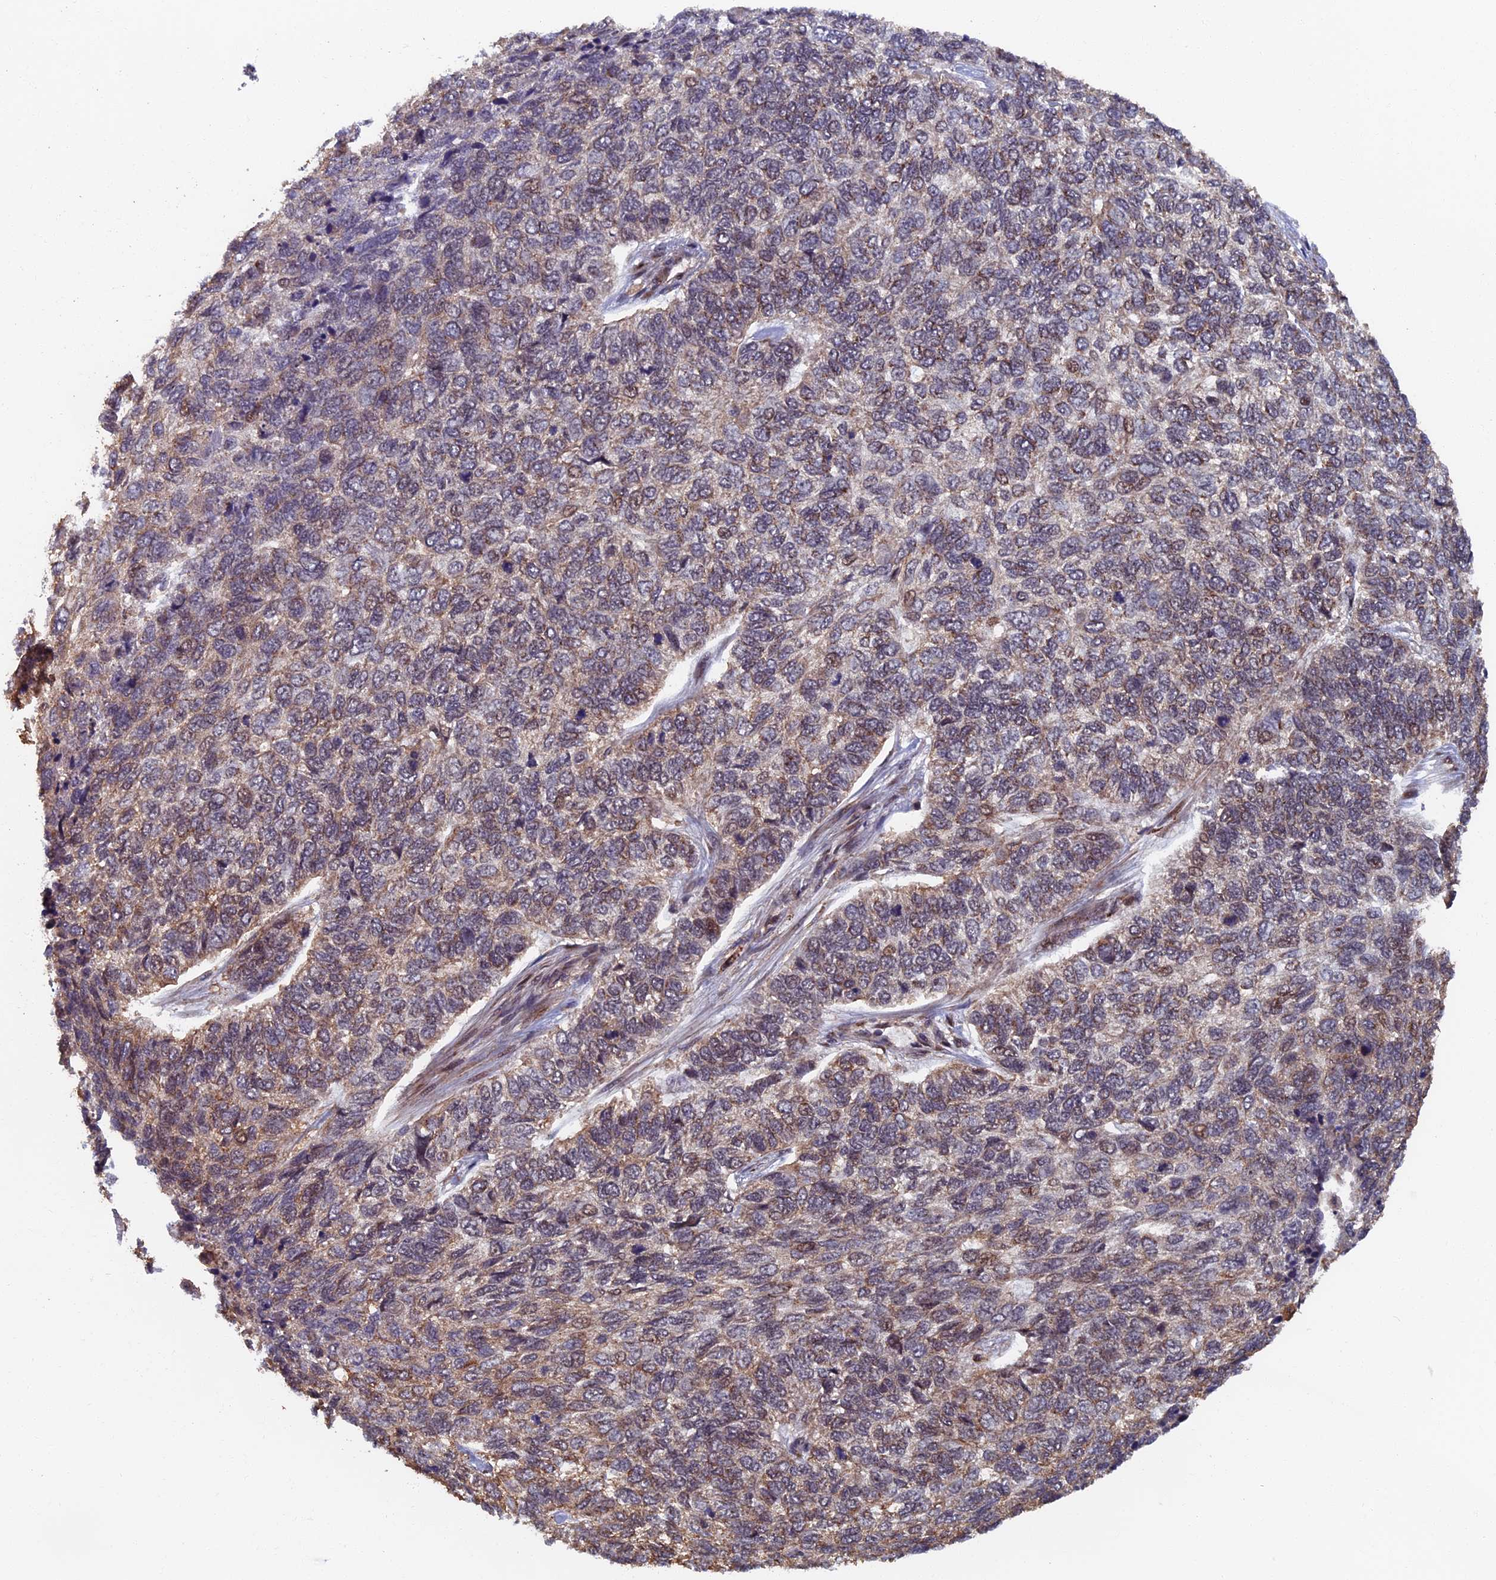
{"staining": {"intensity": "weak", "quantity": "<25%", "location": "cytoplasmic/membranous"}, "tissue": "skin cancer", "cell_type": "Tumor cells", "image_type": "cancer", "snomed": [{"axis": "morphology", "description": "Basal cell carcinoma"}, {"axis": "topography", "description": "Skin"}], "caption": "IHC of human skin cancer demonstrates no staining in tumor cells.", "gene": "RASGRF1", "patient": {"sex": "female", "age": 65}}